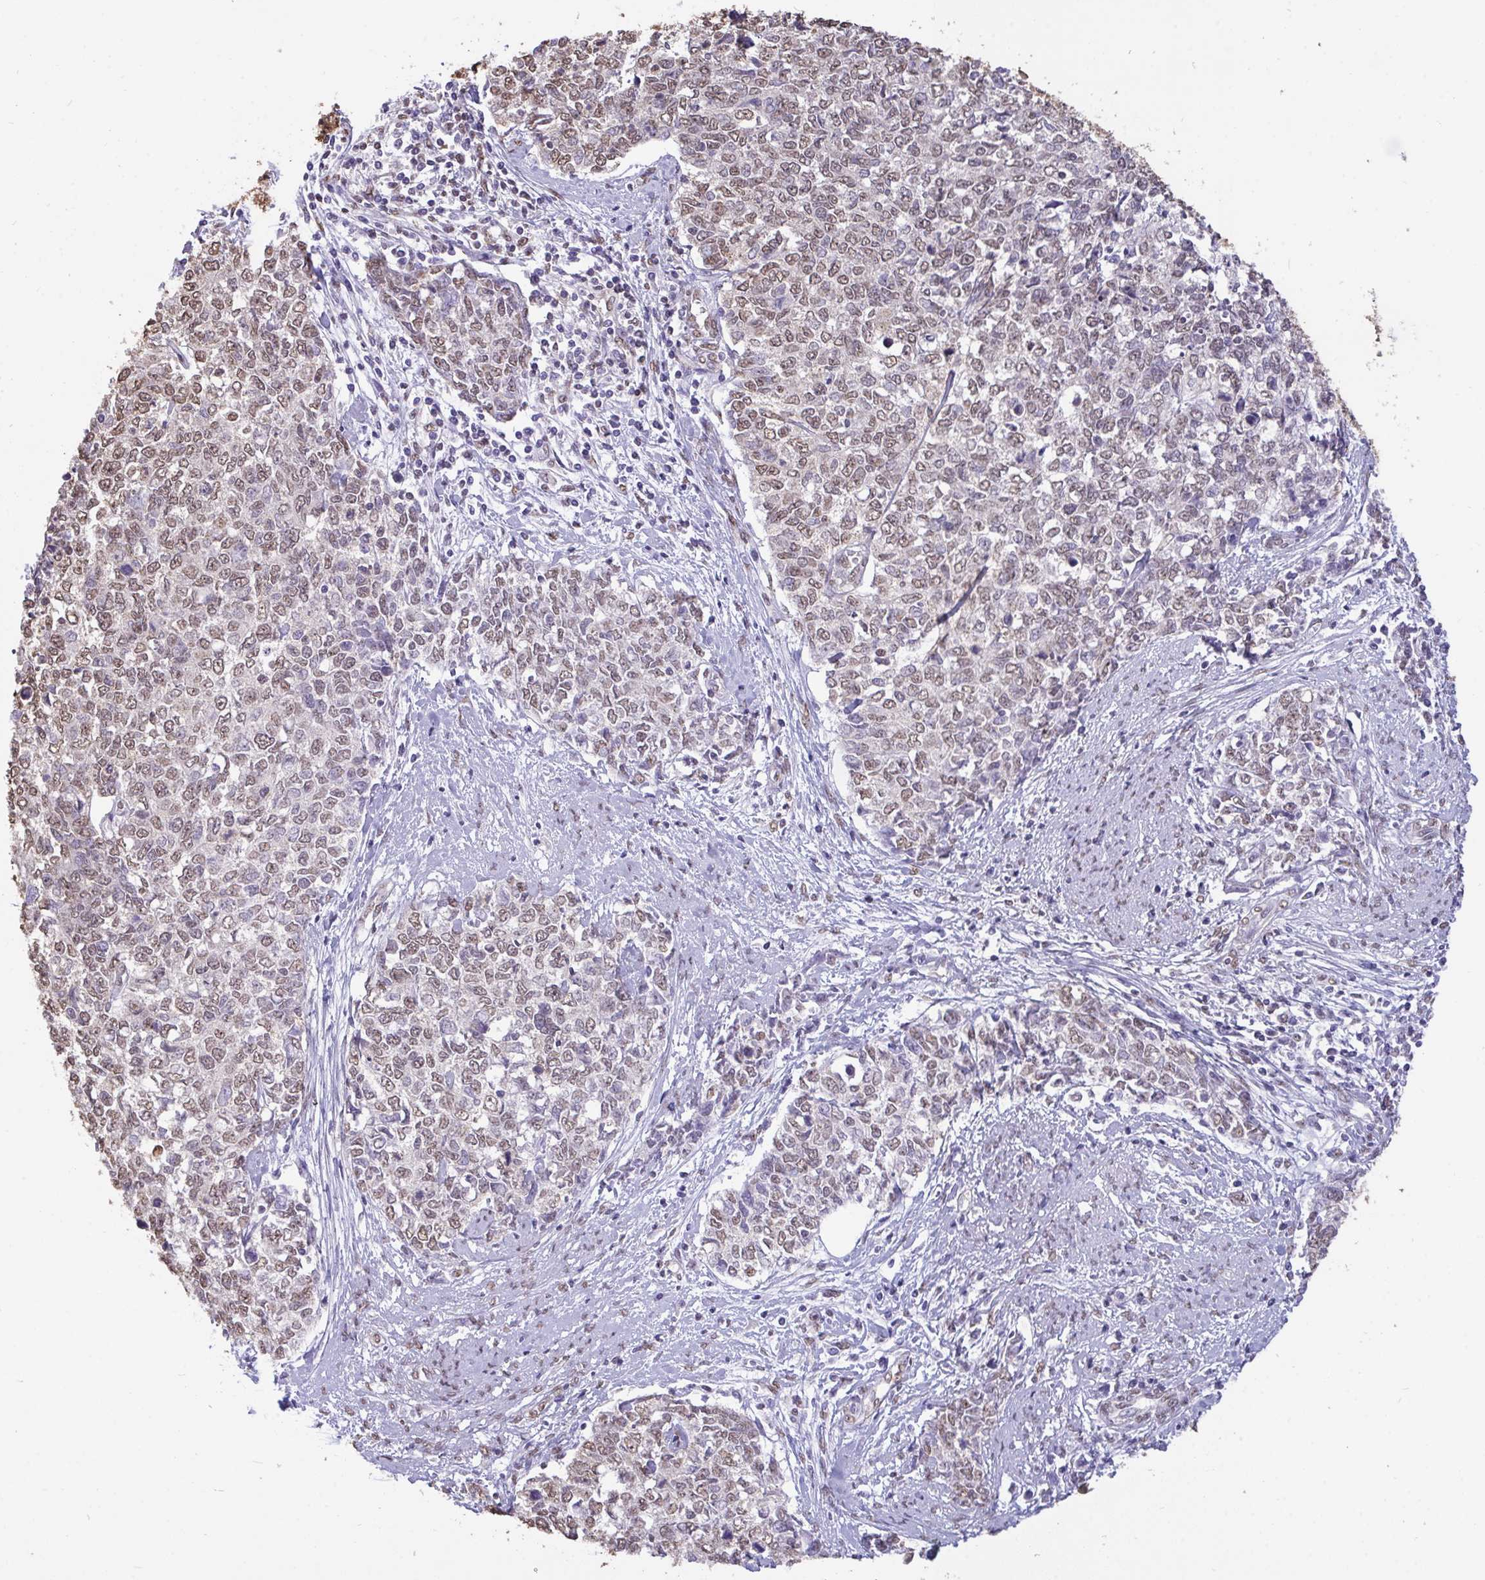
{"staining": {"intensity": "weak", "quantity": ">75%", "location": "nuclear"}, "tissue": "cervical cancer", "cell_type": "Tumor cells", "image_type": "cancer", "snomed": [{"axis": "morphology", "description": "Adenocarcinoma, NOS"}, {"axis": "topography", "description": "Cervix"}], "caption": "Weak nuclear expression for a protein is present in about >75% of tumor cells of cervical cancer using immunohistochemistry.", "gene": "SEMA6B", "patient": {"sex": "female", "age": 63}}